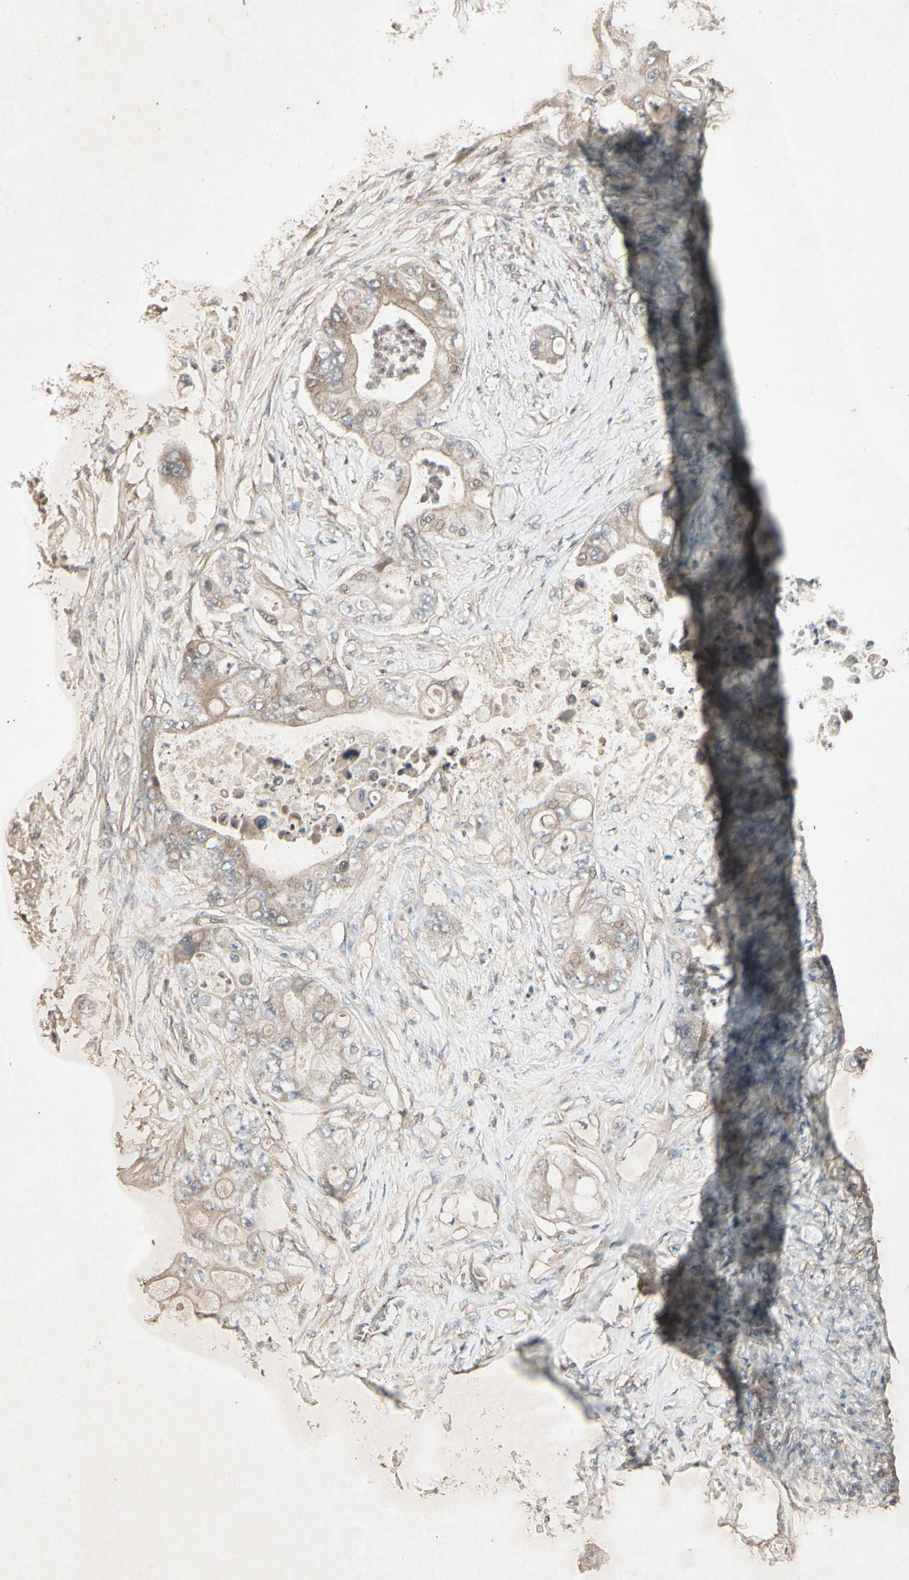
{"staining": {"intensity": "weak", "quantity": ">75%", "location": "cytoplasmic/membranous"}, "tissue": "stomach cancer", "cell_type": "Tumor cells", "image_type": "cancer", "snomed": [{"axis": "morphology", "description": "Adenocarcinoma, NOS"}, {"axis": "topography", "description": "Stomach"}], "caption": "Stomach cancer stained with immunohistochemistry displays weak cytoplasmic/membranous positivity in about >75% of tumor cells. The staining was performed using DAB (3,3'-diaminobenzidine), with brown indicating positive protein expression. Nuclei are stained blue with hematoxylin.", "gene": "TEK", "patient": {"sex": "female", "age": 73}}